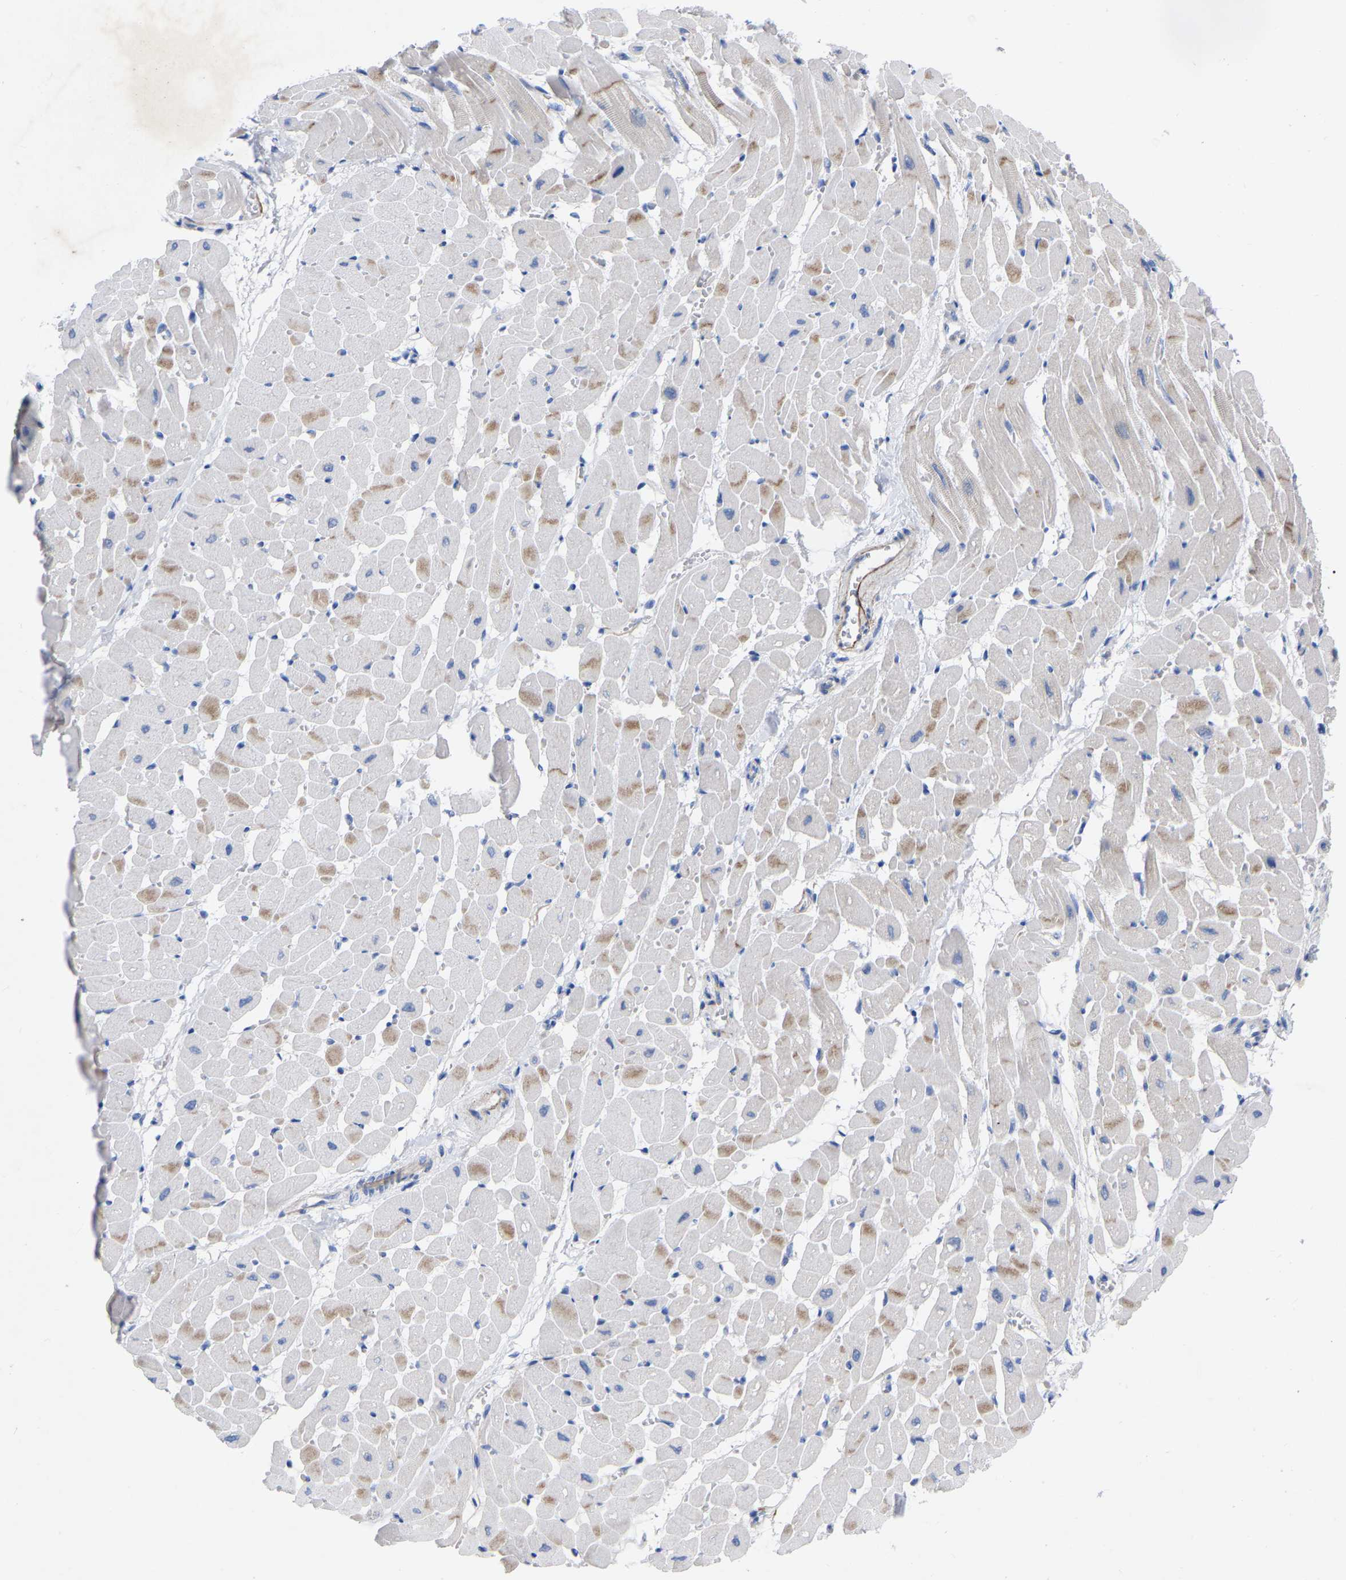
{"staining": {"intensity": "weak", "quantity": "25%-75%", "location": "cytoplasmic/membranous"}, "tissue": "heart muscle", "cell_type": "Cardiomyocytes", "image_type": "normal", "snomed": [{"axis": "morphology", "description": "Normal tissue, NOS"}, {"axis": "topography", "description": "Heart"}], "caption": "Immunohistochemical staining of benign human heart muscle reveals low levels of weak cytoplasmic/membranous positivity in approximately 25%-75% of cardiomyocytes. The staining was performed using DAB to visualize the protein expression in brown, while the nuclei were stained in blue with hematoxylin (Magnification: 20x).", "gene": "STRIP2", "patient": {"sex": "male", "age": 45}}